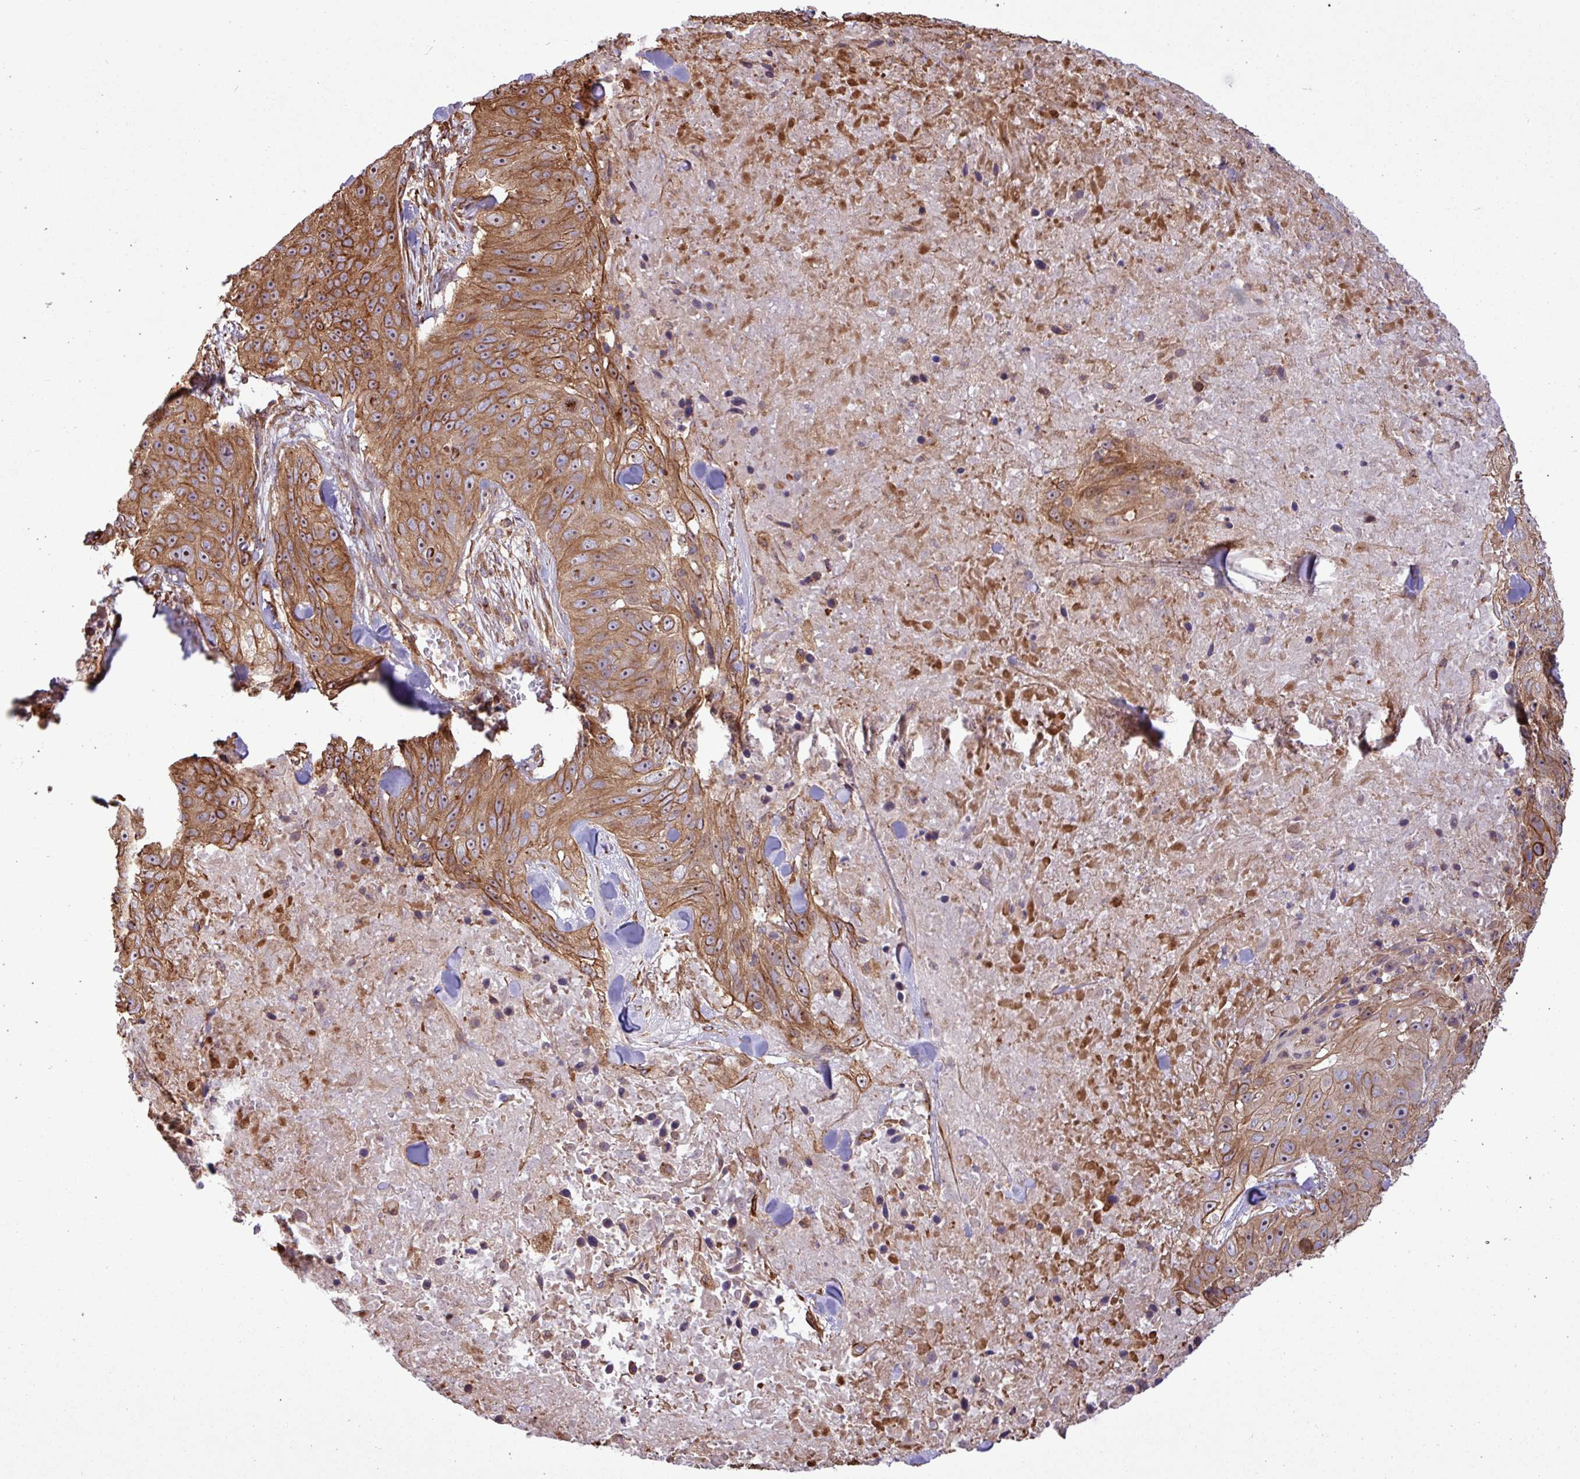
{"staining": {"intensity": "moderate", "quantity": ">75%", "location": "cytoplasmic/membranous,nuclear"}, "tissue": "skin cancer", "cell_type": "Tumor cells", "image_type": "cancer", "snomed": [{"axis": "morphology", "description": "Squamous cell carcinoma, NOS"}, {"axis": "topography", "description": "Skin"}], "caption": "This photomicrograph displays immunohistochemistry staining of squamous cell carcinoma (skin), with medium moderate cytoplasmic/membranous and nuclear expression in about >75% of tumor cells.", "gene": "ZNF300", "patient": {"sex": "female", "age": 87}}